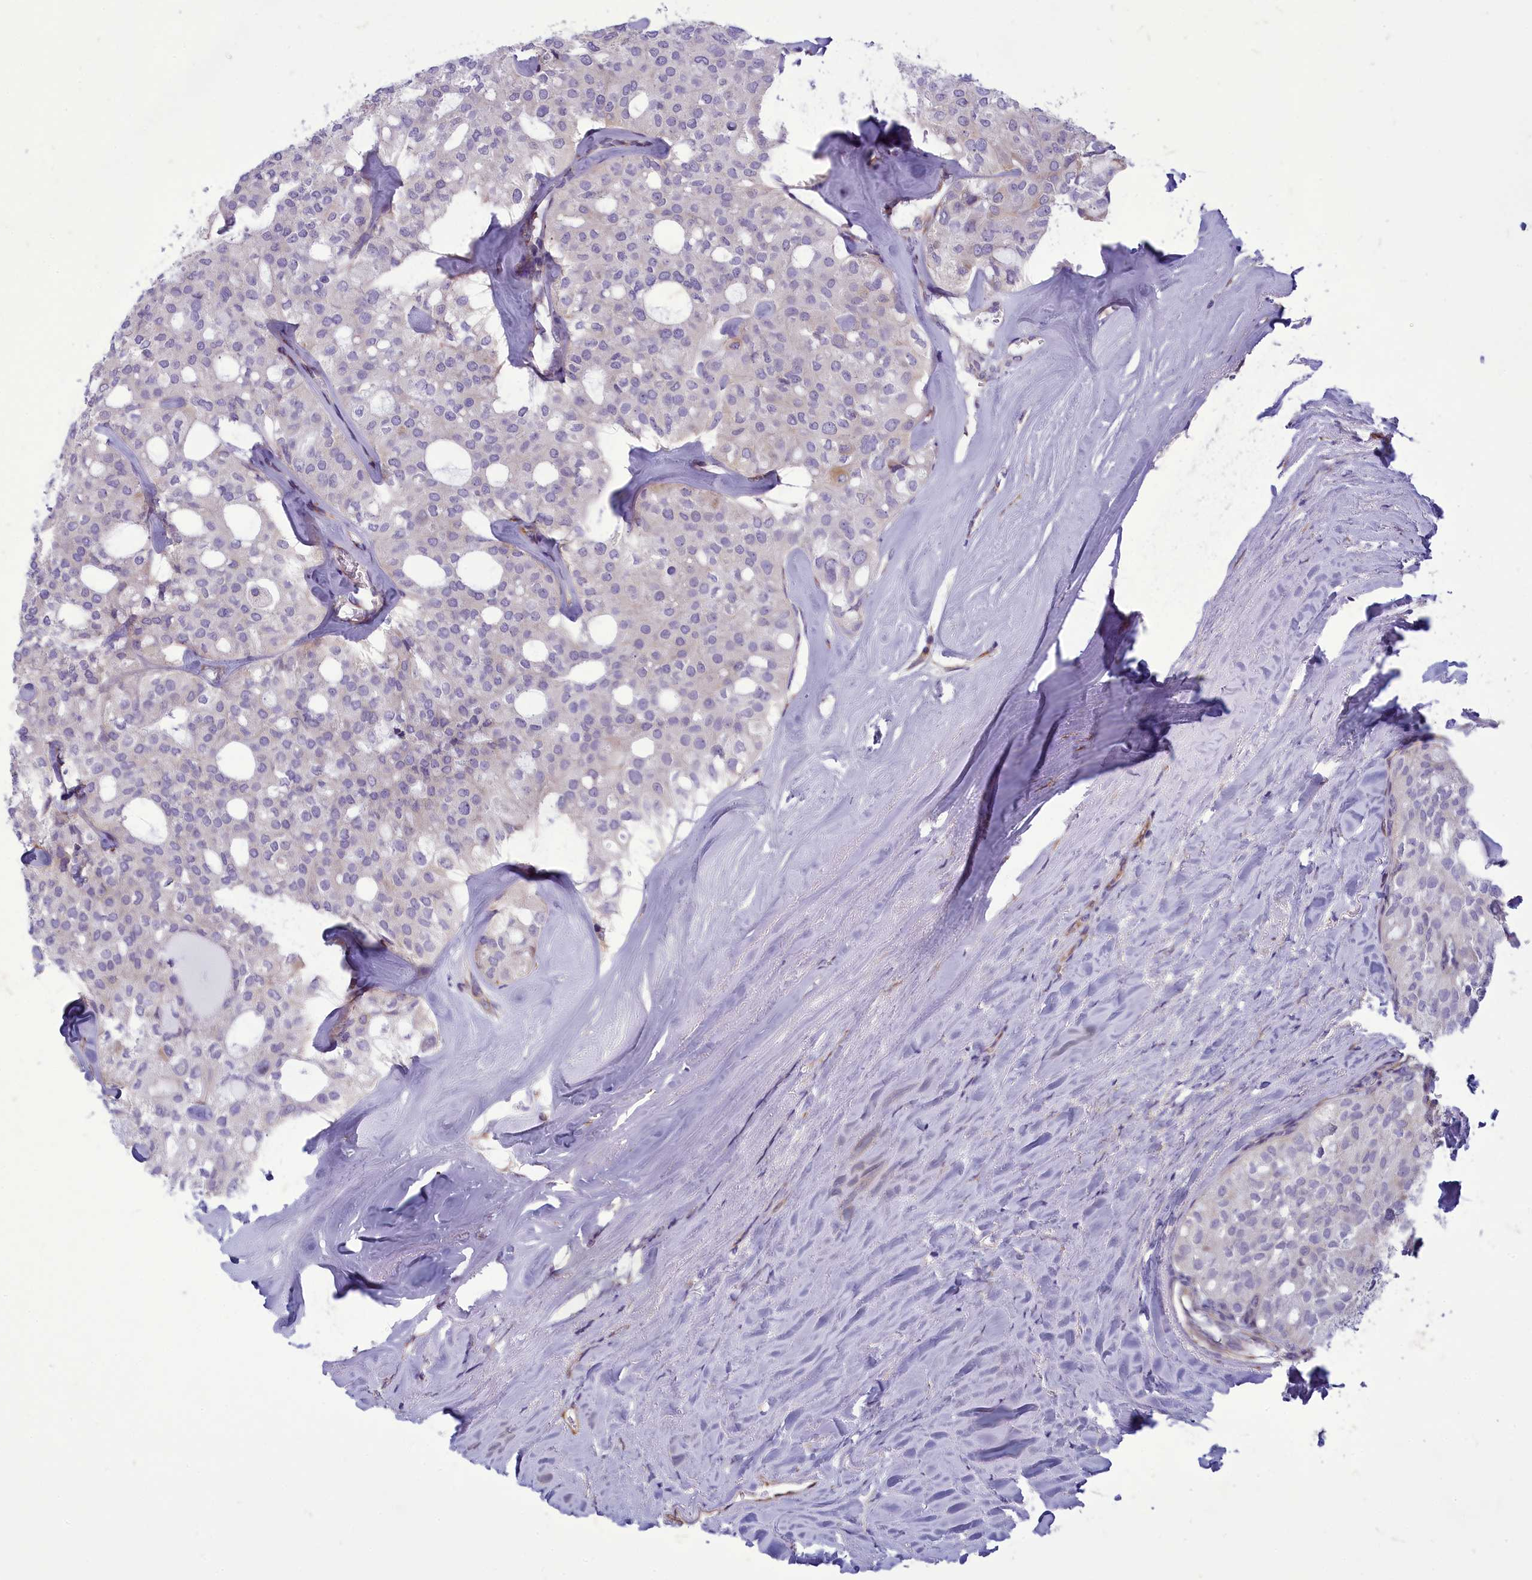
{"staining": {"intensity": "negative", "quantity": "none", "location": "none"}, "tissue": "thyroid cancer", "cell_type": "Tumor cells", "image_type": "cancer", "snomed": [{"axis": "morphology", "description": "Follicular adenoma carcinoma, NOS"}, {"axis": "topography", "description": "Thyroid gland"}], "caption": "Thyroid cancer was stained to show a protein in brown. There is no significant staining in tumor cells.", "gene": "CENATAC", "patient": {"sex": "male", "age": 75}}